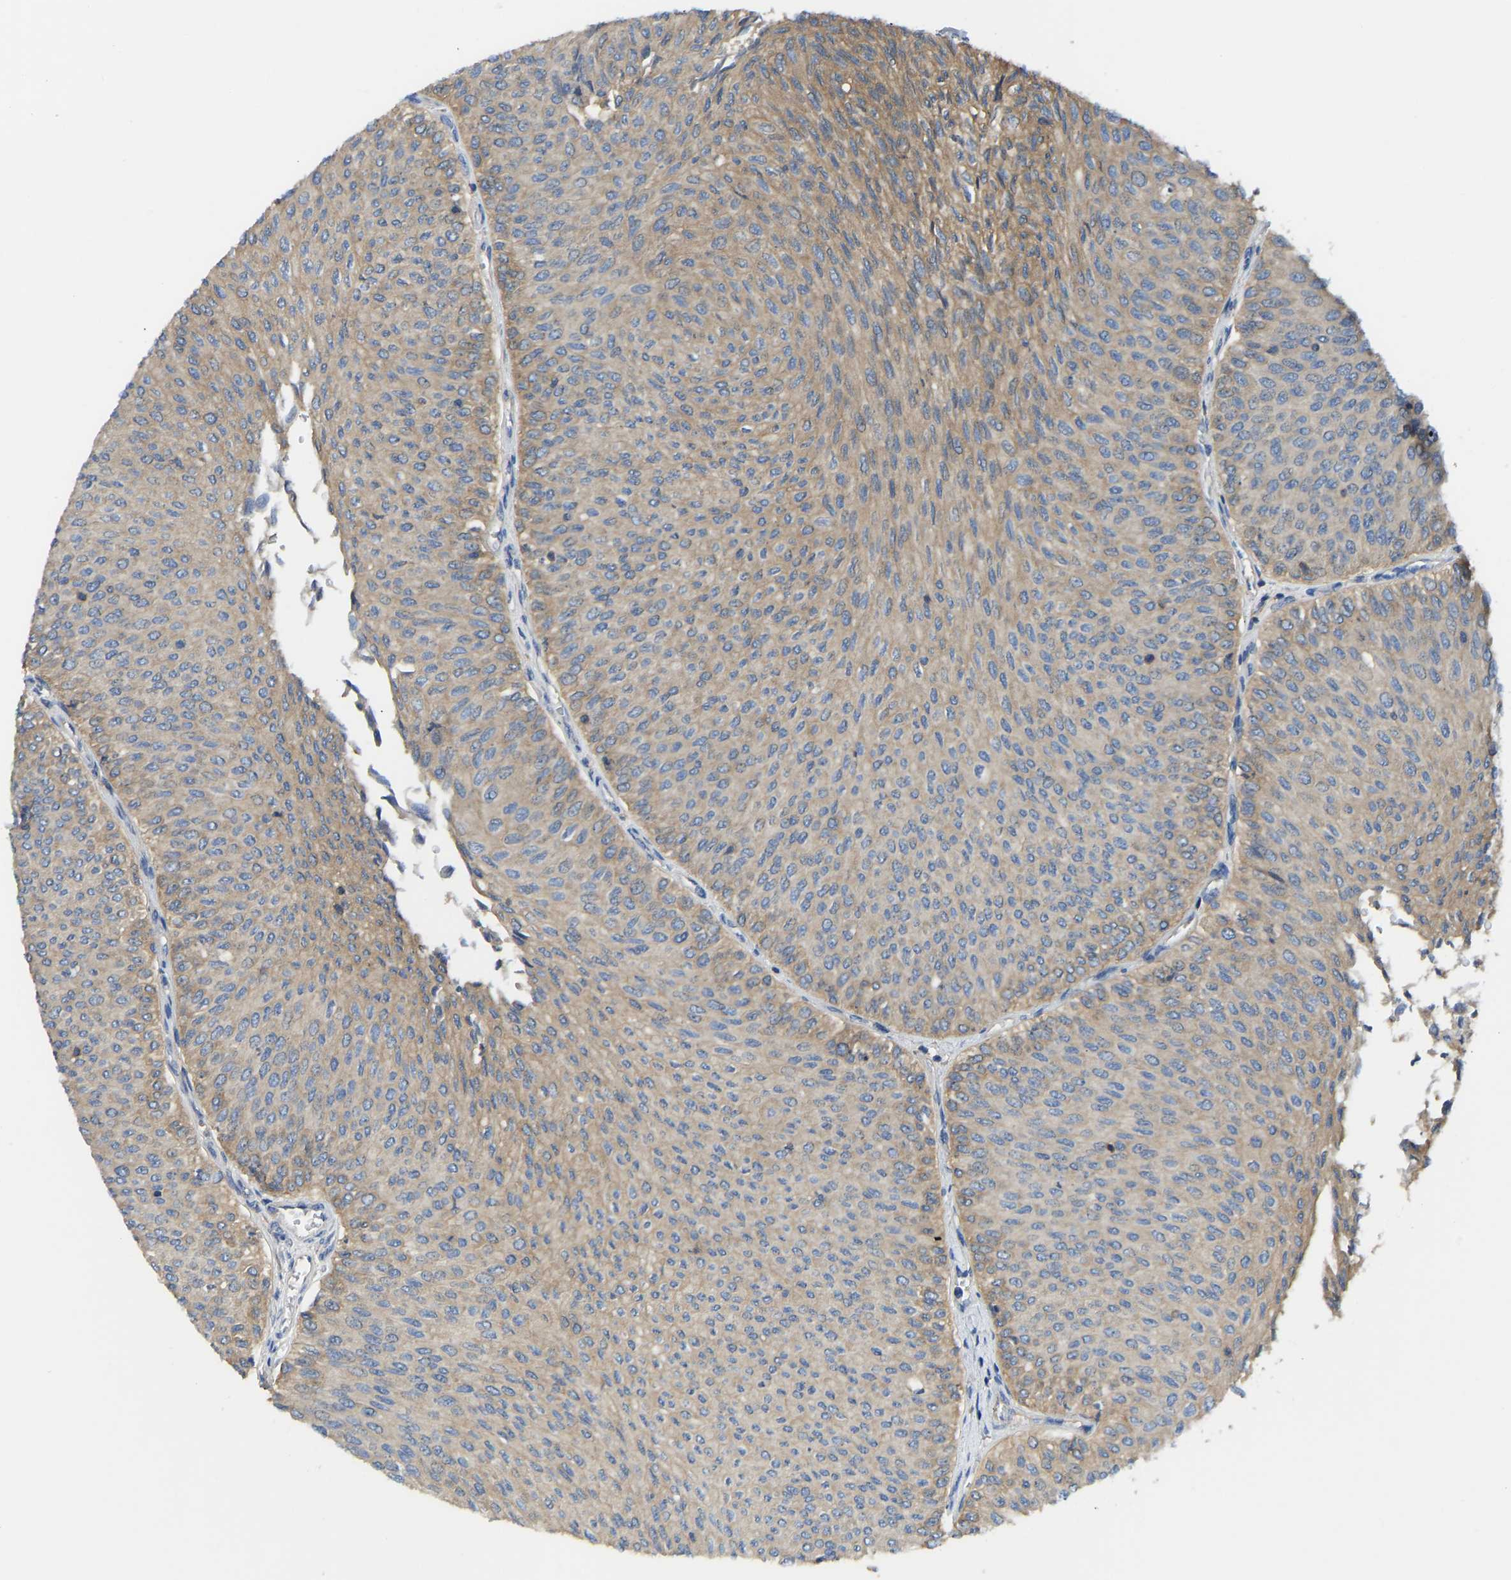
{"staining": {"intensity": "weak", "quantity": ">75%", "location": "cytoplasmic/membranous"}, "tissue": "urothelial cancer", "cell_type": "Tumor cells", "image_type": "cancer", "snomed": [{"axis": "morphology", "description": "Urothelial carcinoma, Low grade"}, {"axis": "topography", "description": "Urinary bladder"}], "caption": "Tumor cells exhibit weak cytoplasmic/membranous positivity in about >75% of cells in urothelial carcinoma (low-grade).", "gene": "PPP3CA", "patient": {"sex": "male", "age": 78}}